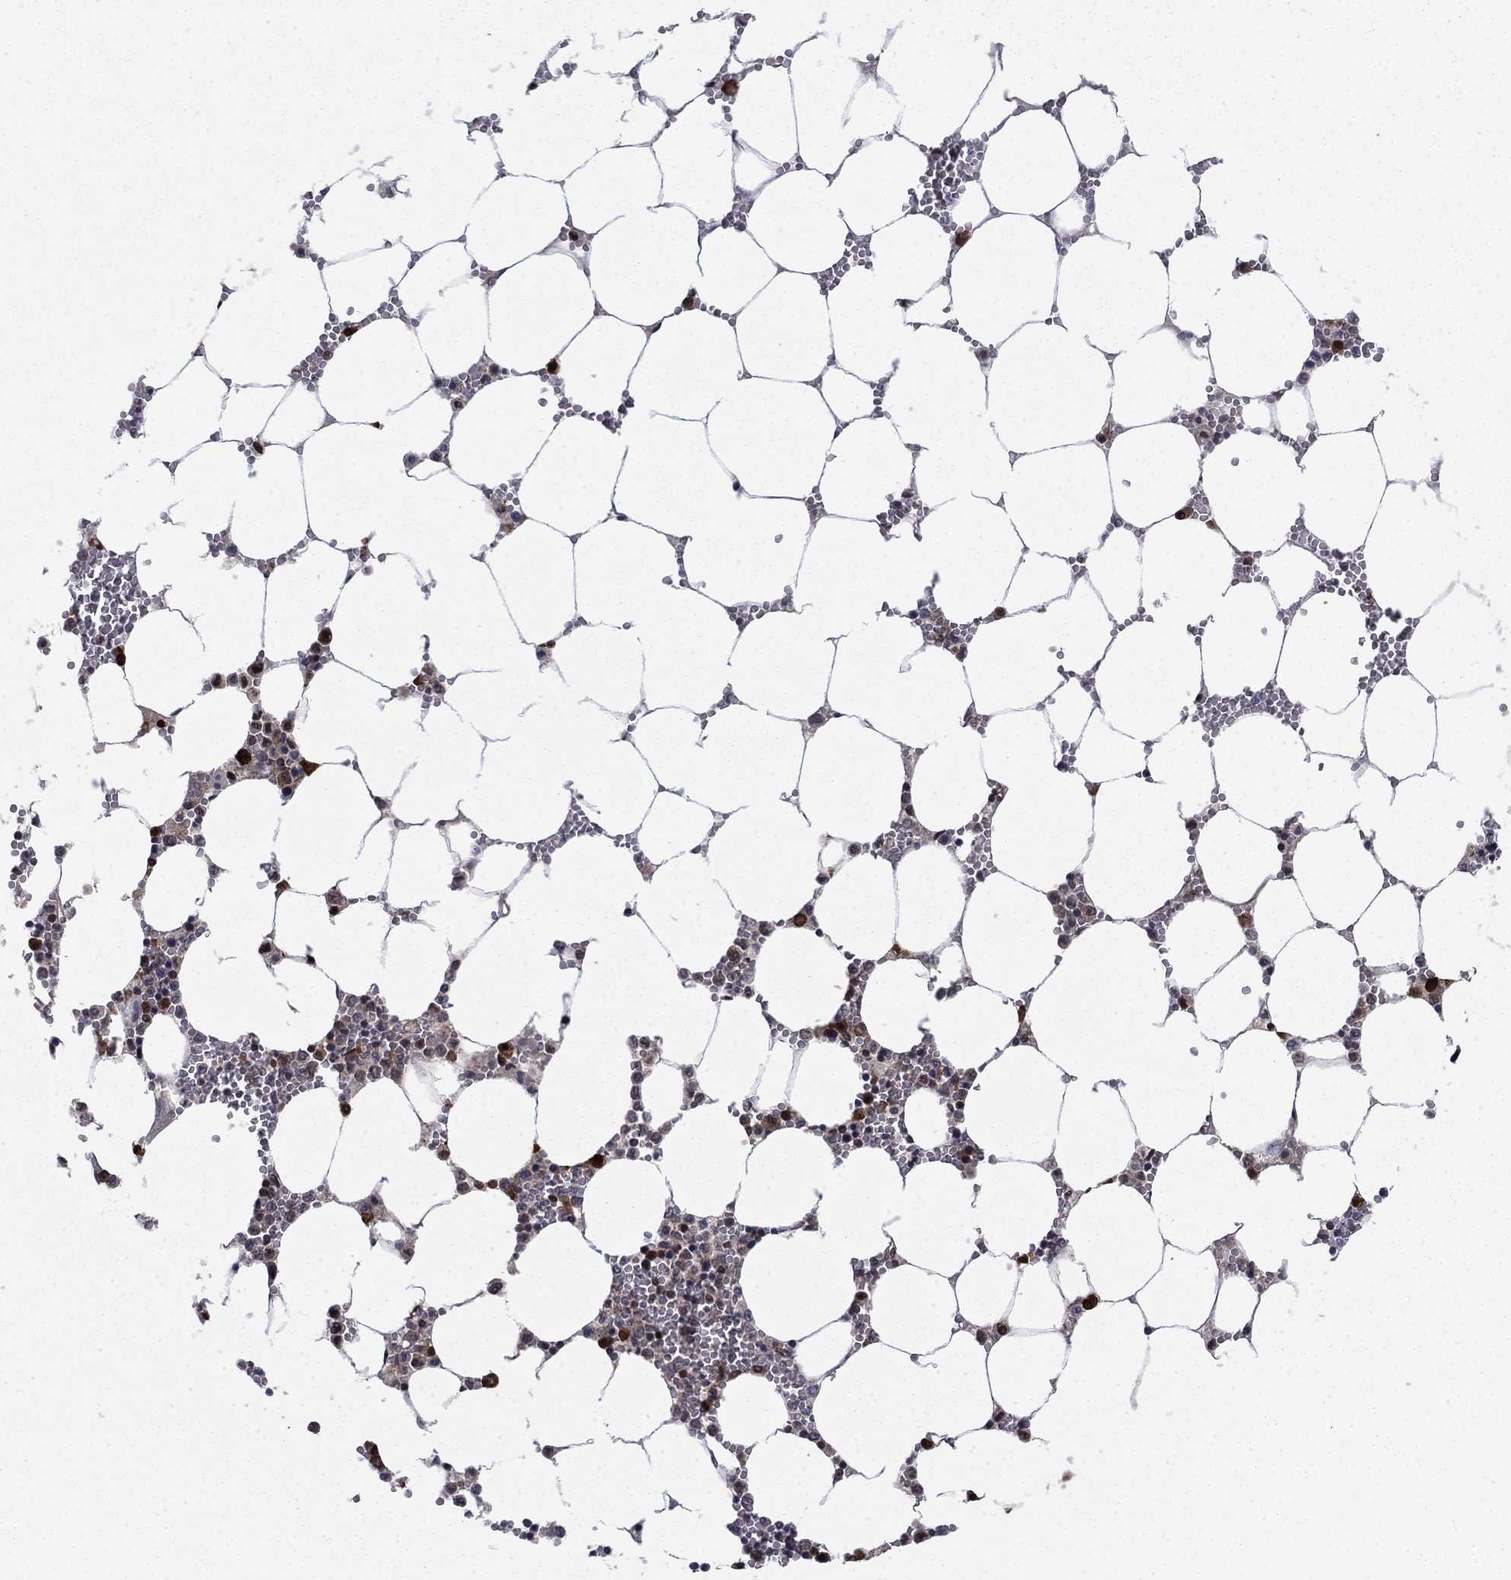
{"staining": {"intensity": "strong", "quantity": "<25%", "location": "nuclear"}, "tissue": "bone marrow", "cell_type": "Hematopoietic cells", "image_type": "normal", "snomed": [{"axis": "morphology", "description": "Normal tissue, NOS"}, {"axis": "topography", "description": "Bone marrow"}], "caption": "This histopathology image demonstrates immunohistochemistry staining of unremarkable bone marrow, with medium strong nuclear positivity in approximately <25% of hematopoietic cells.", "gene": "FKBP4", "patient": {"sex": "female", "age": 64}}